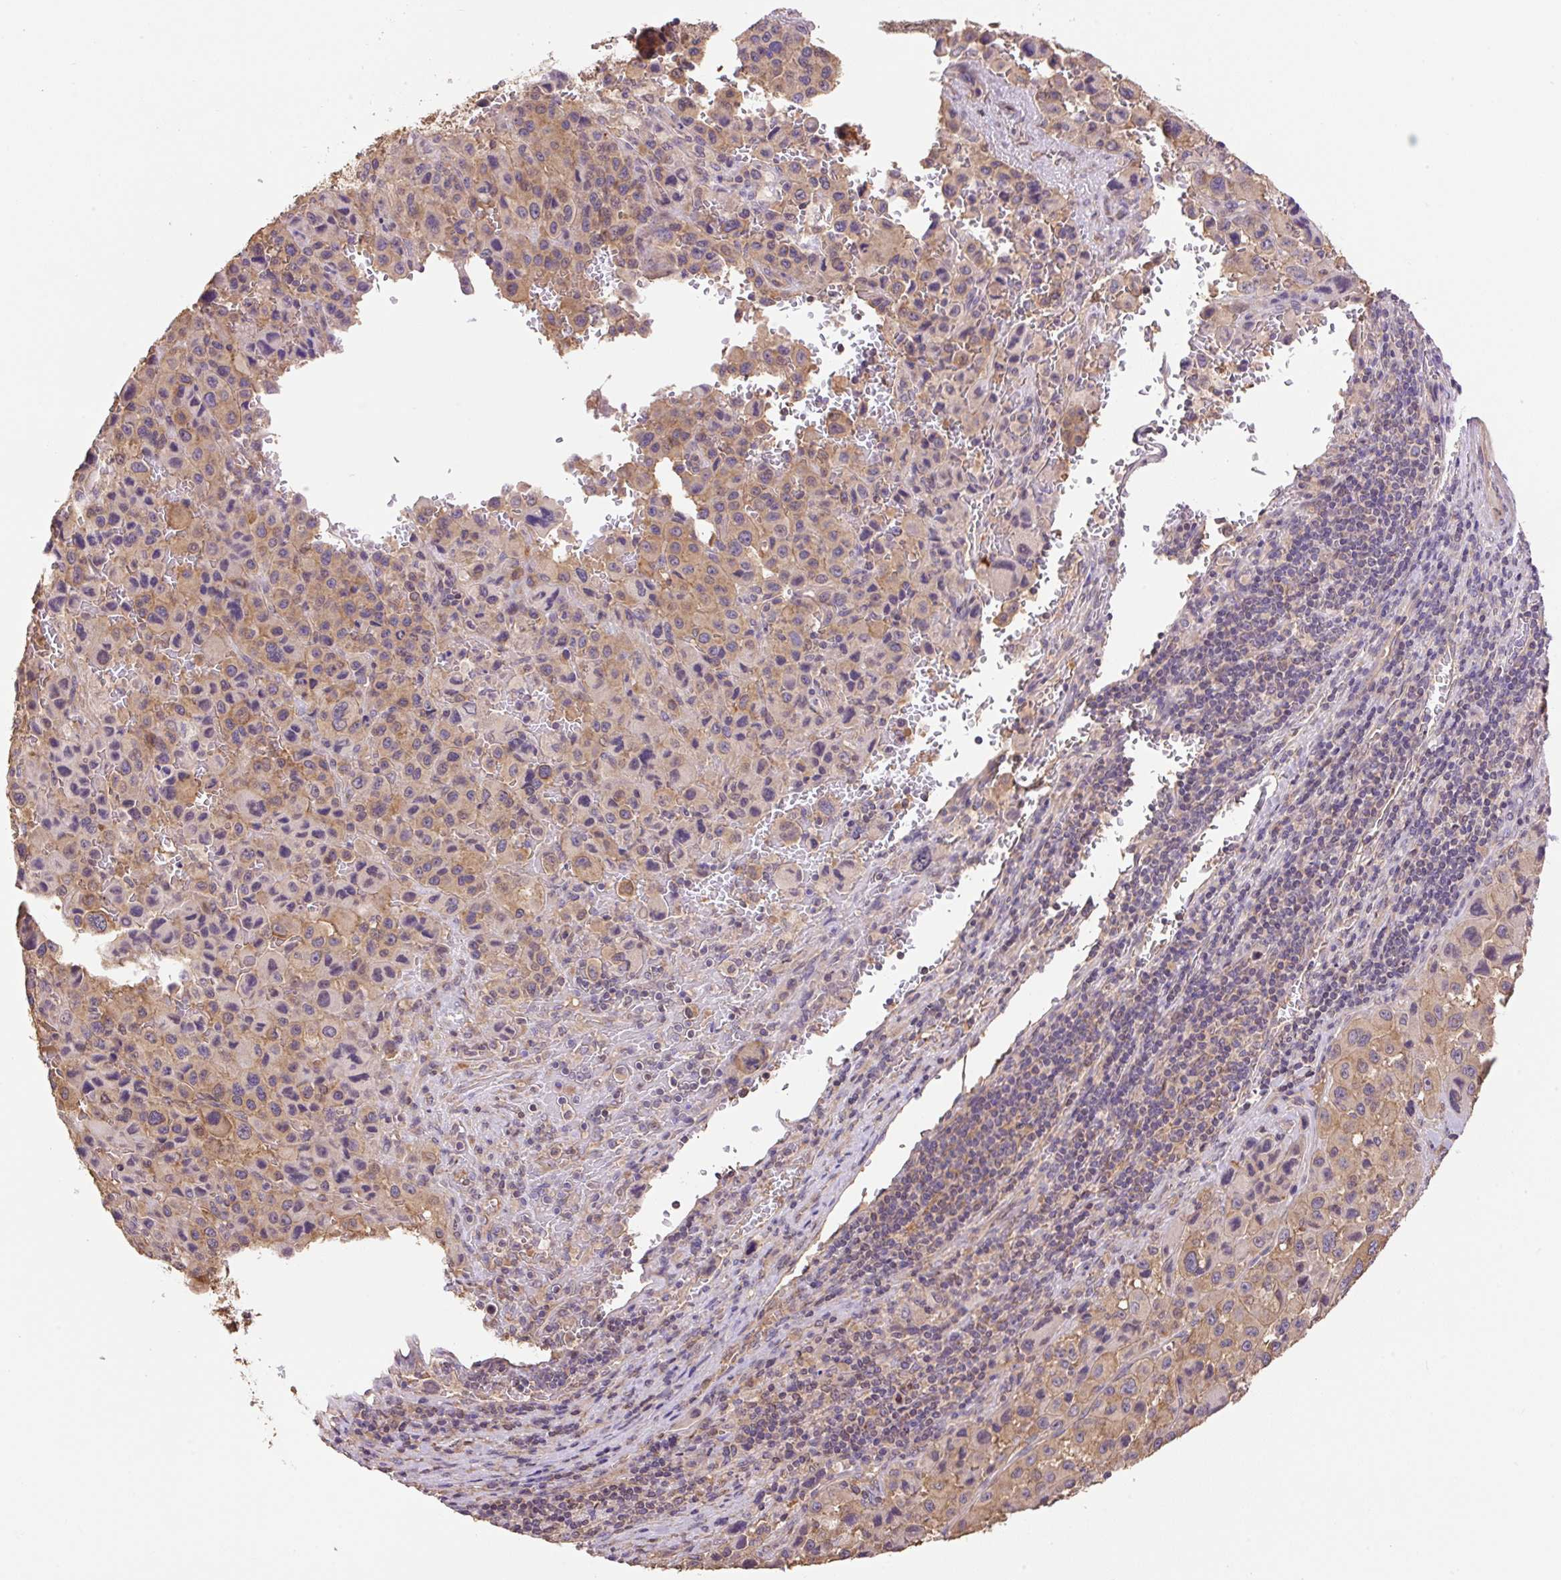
{"staining": {"intensity": "moderate", "quantity": "<25%", "location": "cytoplasmic/membranous"}, "tissue": "melanoma", "cell_type": "Tumor cells", "image_type": "cancer", "snomed": [{"axis": "morphology", "description": "Malignant melanoma, Metastatic site"}, {"axis": "topography", "description": "Lymph node"}], "caption": "Tumor cells display low levels of moderate cytoplasmic/membranous expression in about <25% of cells in melanoma.", "gene": "COX8A", "patient": {"sex": "female", "age": 65}}